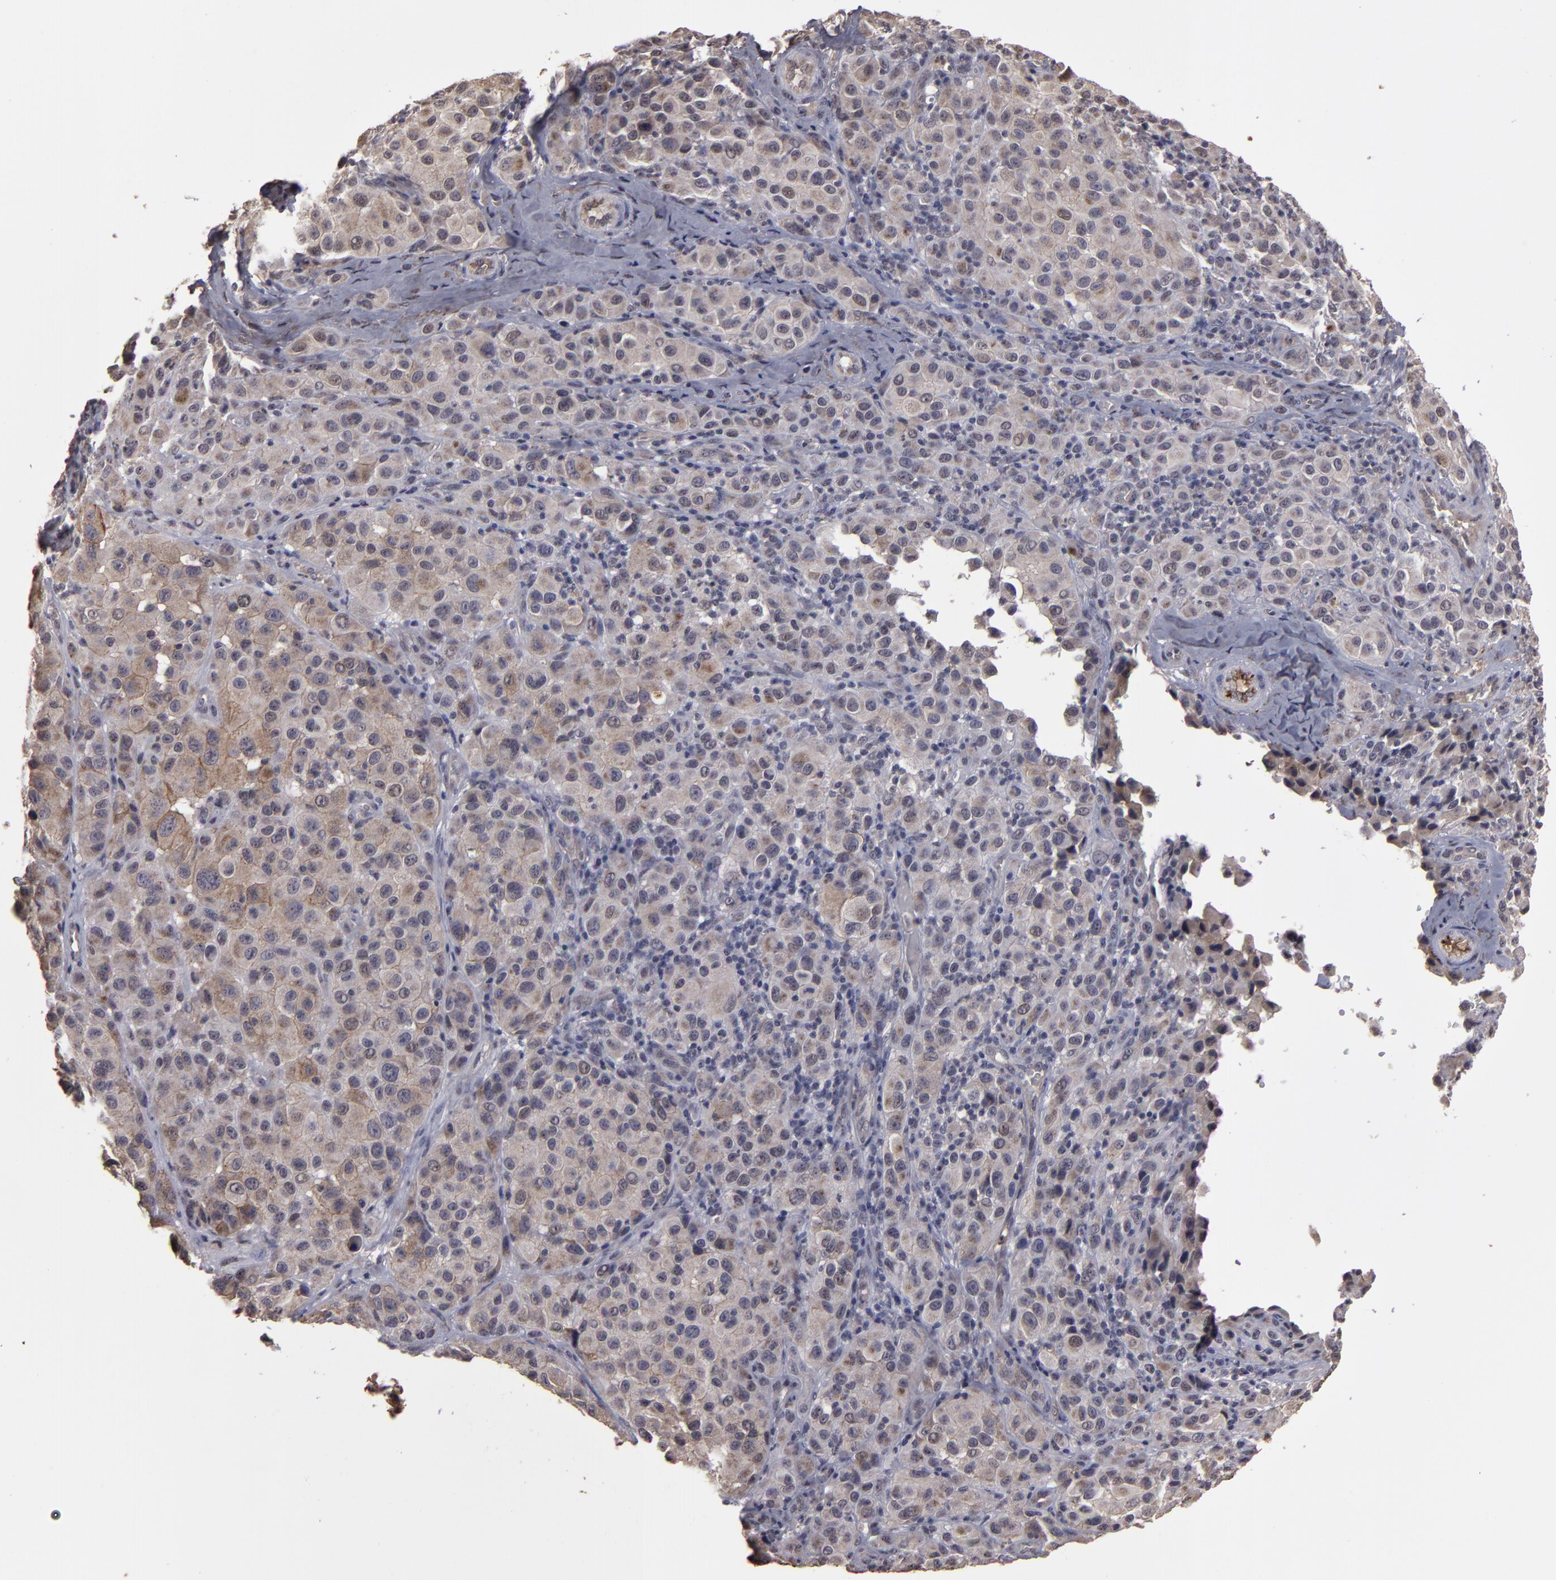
{"staining": {"intensity": "weak", "quantity": ">75%", "location": "cytoplasmic/membranous"}, "tissue": "melanoma", "cell_type": "Tumor cells", "image_type": "cancer", "snomed": [{"axis": "morphology", "description": "Malignant melanoma, NOS"}, {"axis": "topography", "description": "Skin"}], "caption": "Protein analysis of melanoma tissue demonstrates weak cytoplasmic/membranous staining in approximately >75% of tumor cells. (brown staining indicates protein expression, while blue staining denotes nuclei).", "gene": "CD55", "patient": {"sex": "female", "age": 21}}